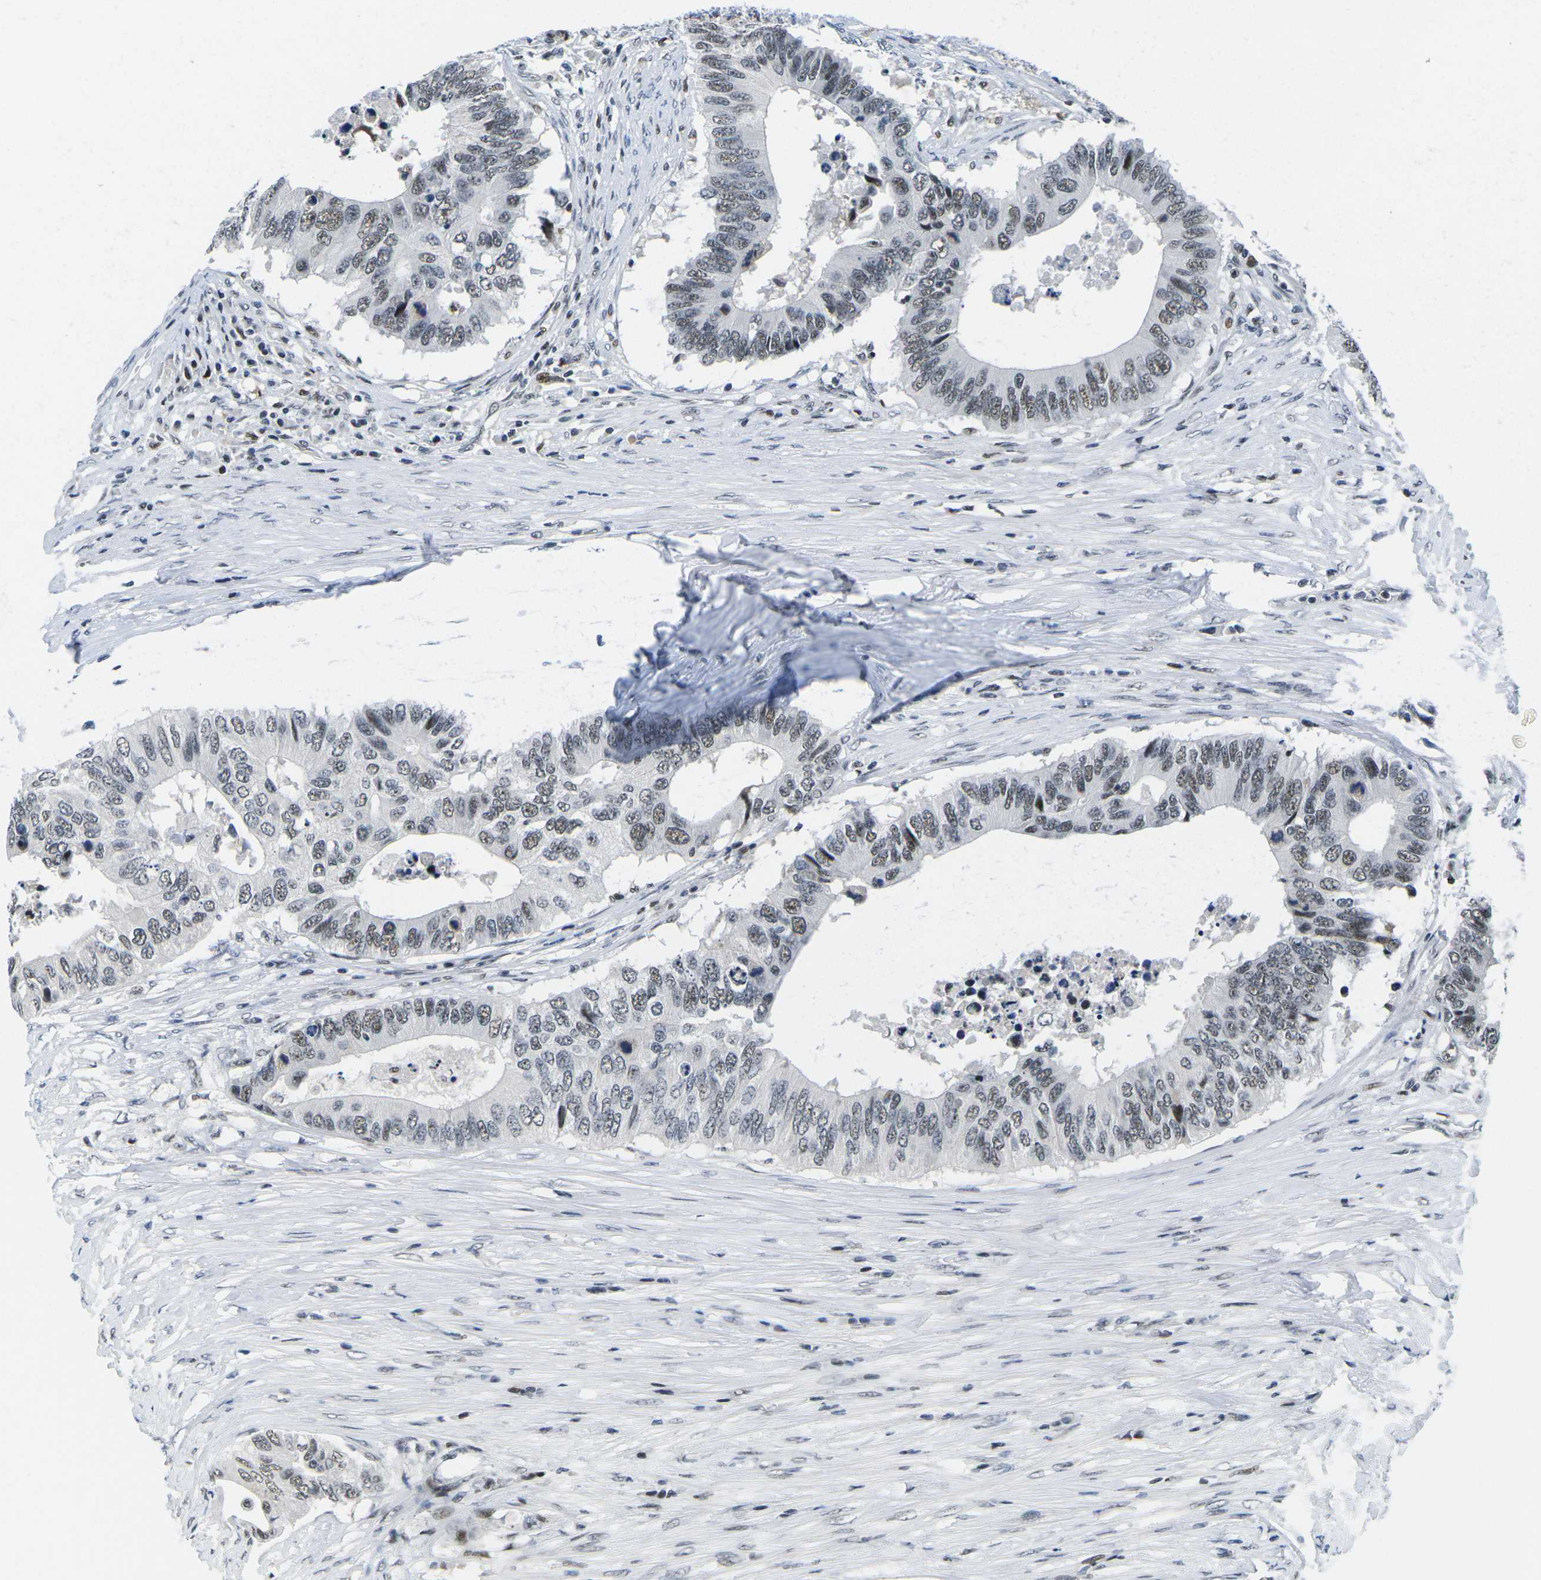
{"staining": {"intensity": "moderate", "quantity": "25%-75%", "location": "nuclear"}, "tissue": "colorectal cancer", "cell_type": "Tumor cells", "image_type": "cancer", "snomed": [{"axis": "morphology", "description": "Adenocarcinoma, NOS"}, {"axis": "topography", "description": "Colon"}], "caption": "A high-resolution image shows IHC staining of colorectal adenocarcinoma, which exhibits moderate nuclear positivity in approximately 25%-75% of tumor cells. The protein is shown in brown color, while the nuclei are stained blue.", "gene": "PRPF8", "patient": {"sex": "male", "age": 71}}